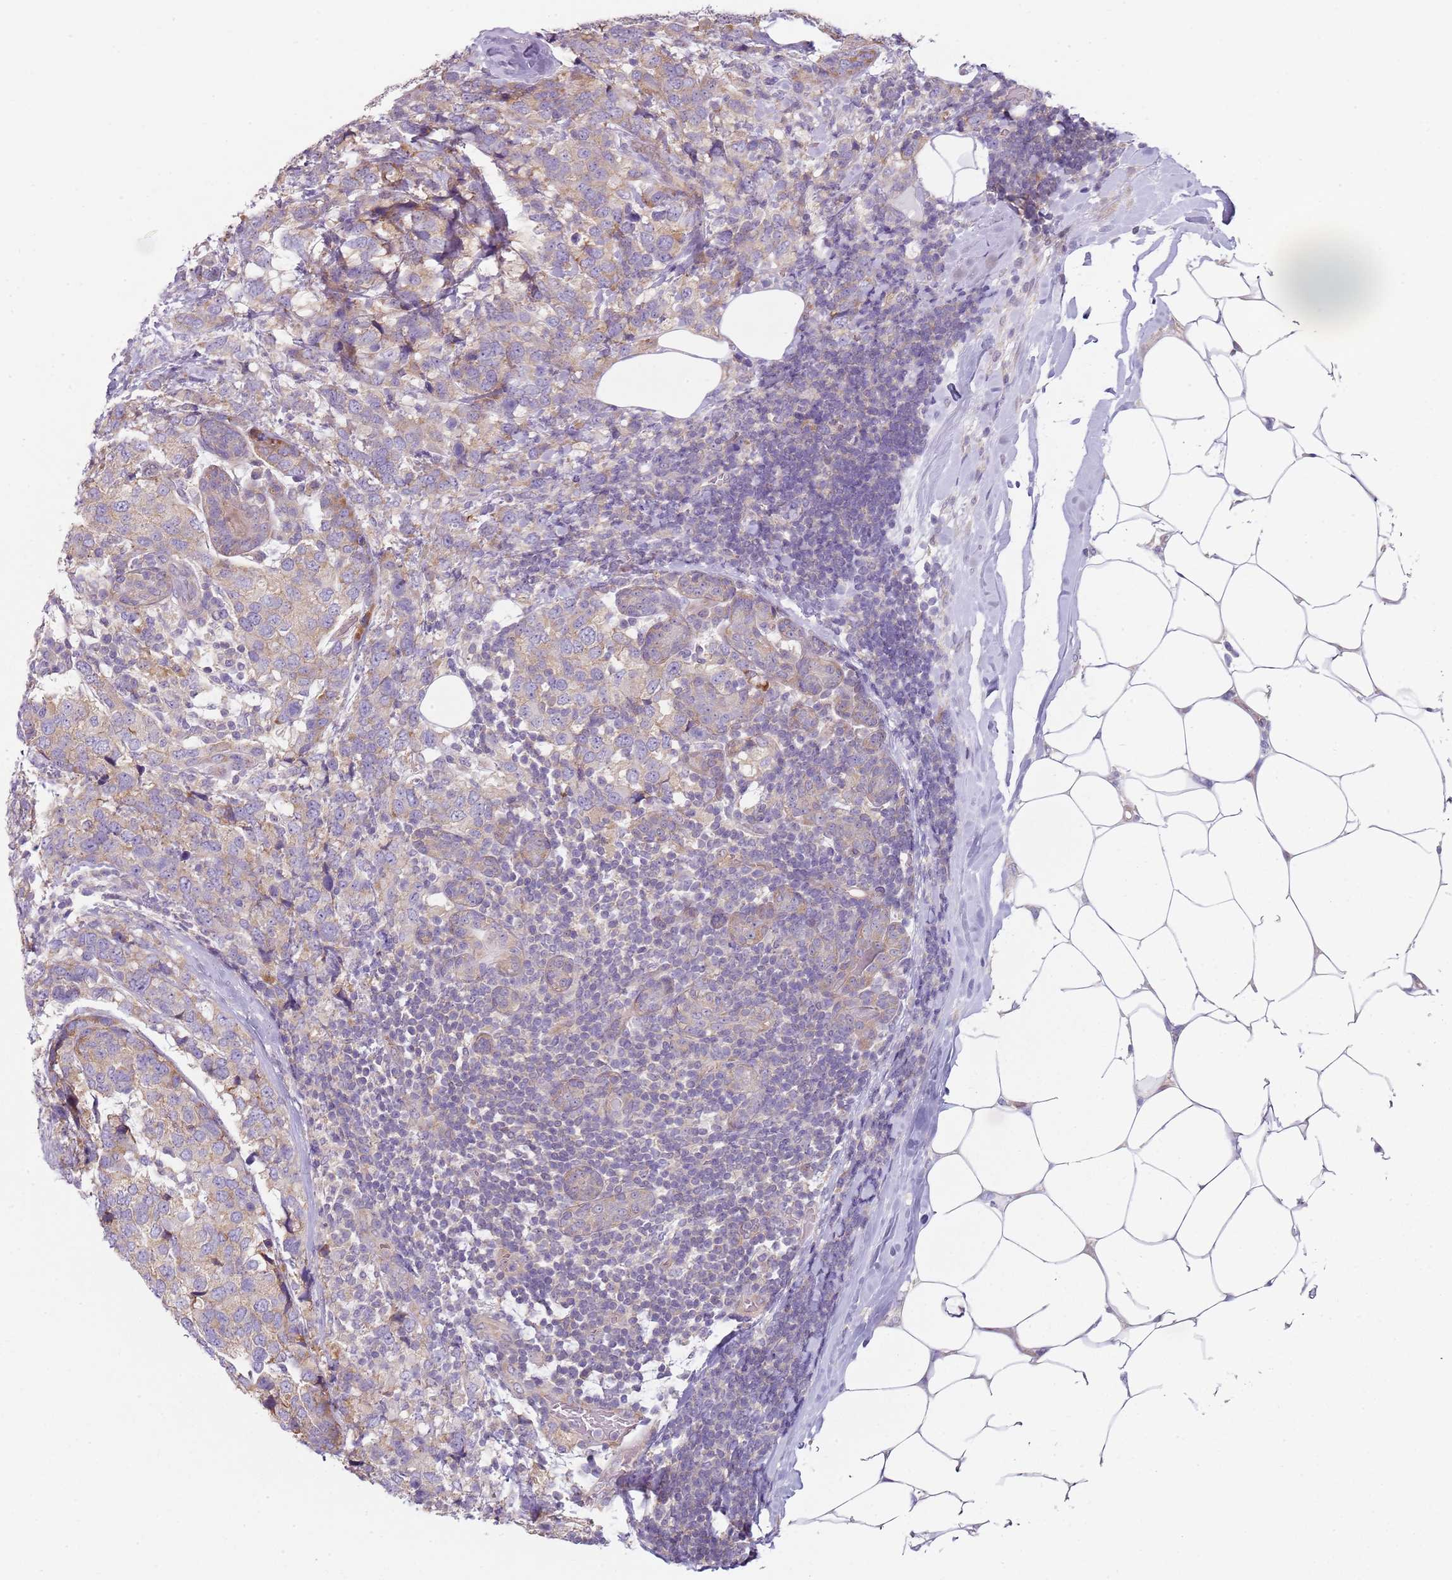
{"staining": {"intensity": "weak", "quantity": "25%-75%", "location": "cytoplasmic/membranous"}, "tissue": "breast cancer", "cell_type": "Tumor cells", "image_type": "cancer", "snomed": [{"axis": "morphology", "description": "Lobular carcinoma"}, {"axis": "topography", "description": "Breast"}], "caption": "Immunohistochemistry histopathology image of breast cancer stained for a protein (brown), which reveals low levels of weak cytoplasmic/membranous expression in about 25%-75% of tumor cells.", "gene": "SLC26A6", "patient": {"sex": "female", "age": 59}}